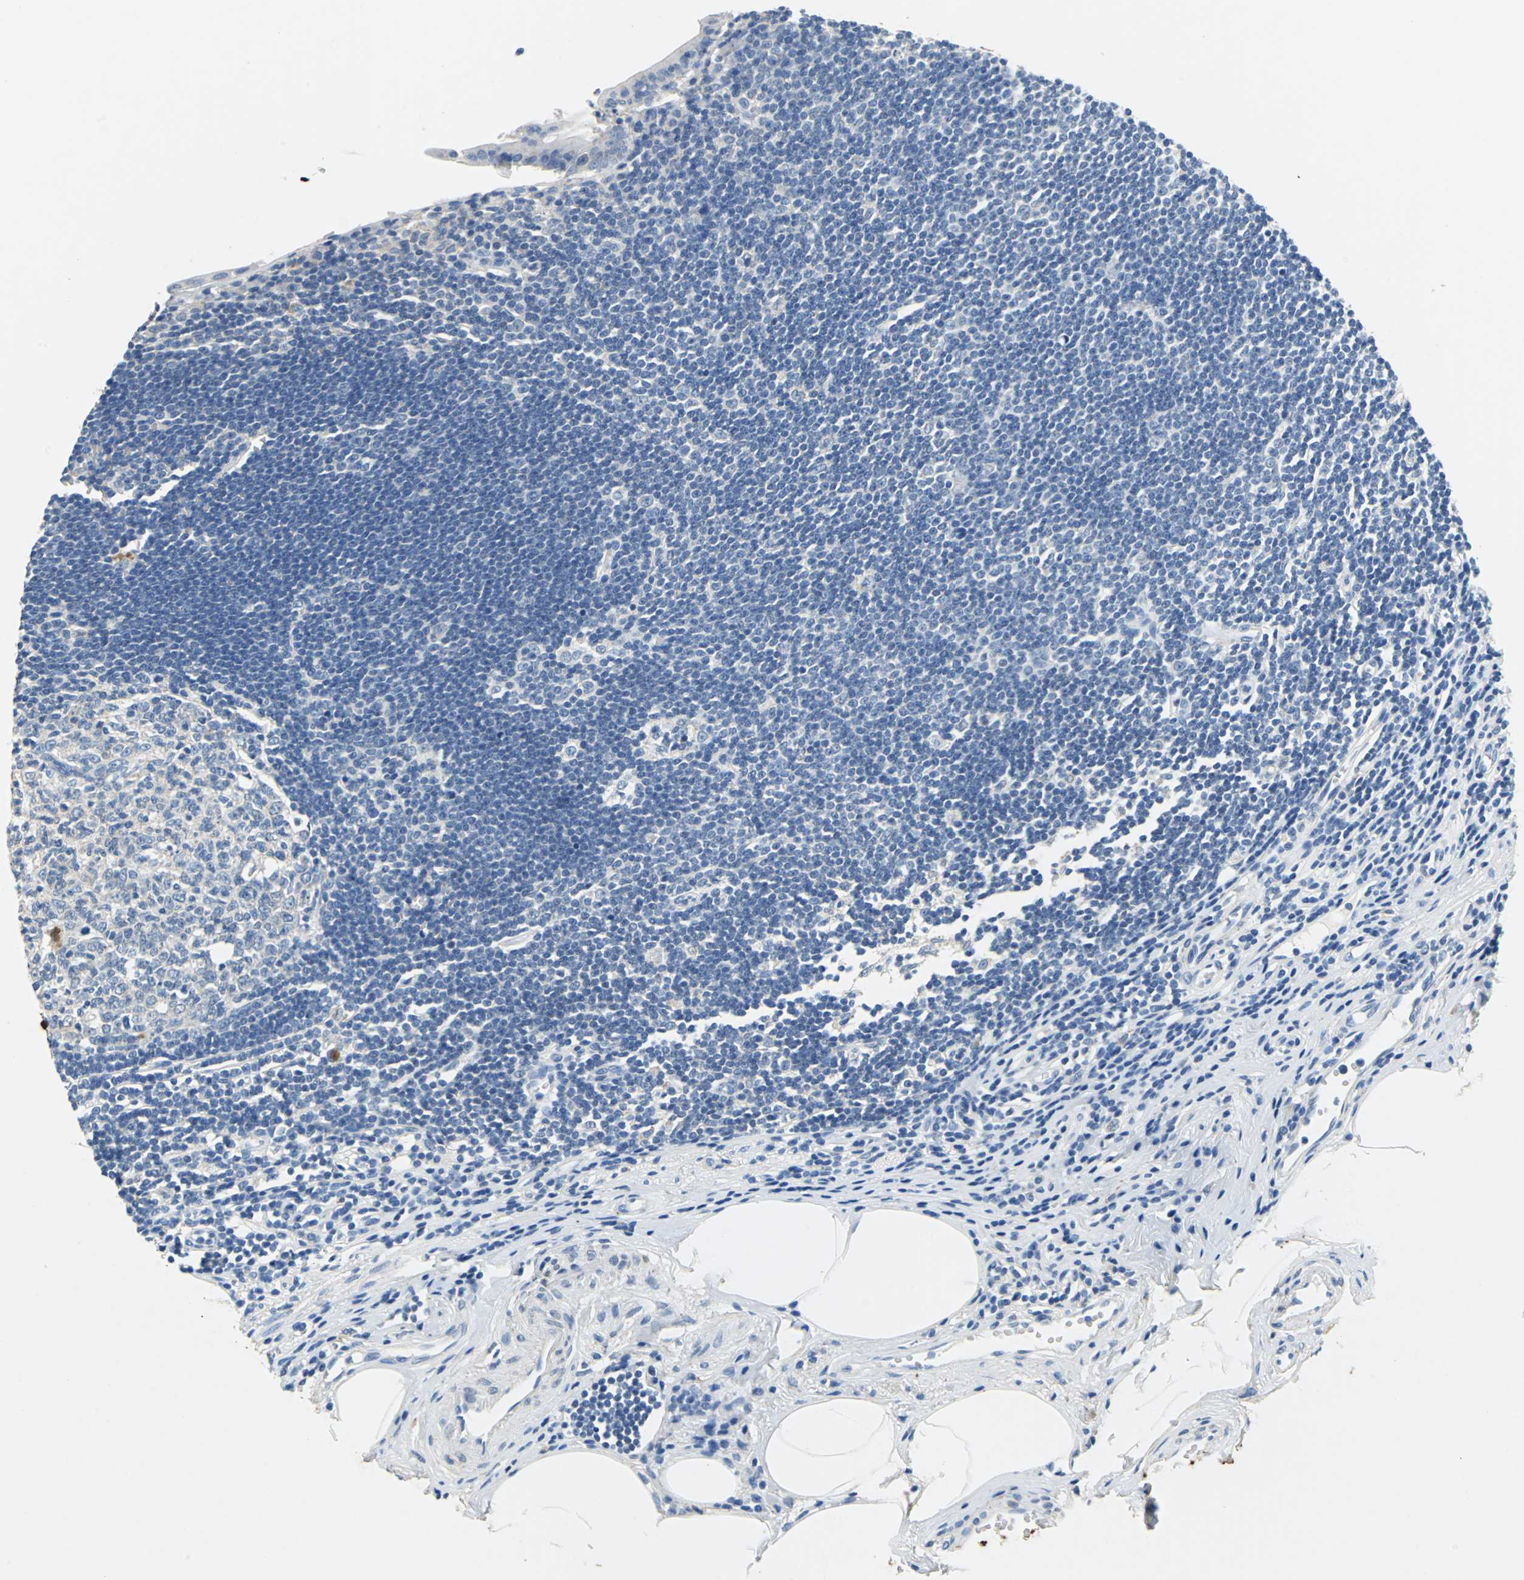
{"staining": {"intensity": "weak", "quantity": ">75%", "location": "cytoplasmic/membranous"}, "tissue": "appendix", "cell_type": "Glandular cells", "image_type": "normal", "snomed": [{"axis": "morphology", "description": "Normal tissue, NOS"}, {"axis": "topography", "description": "Appendix"}], "caption": "Immunohistochemistry image of unremarkable appendix: human appendix stained using IHC reveals low levels of weak protein expression localized specifically in the cytoplasmic/membranous of glandular cells, appearing as a cytoplasmic/membranous brown color.", "gene": "TEX264", "patient": {"sex": "female", "age": 50}}